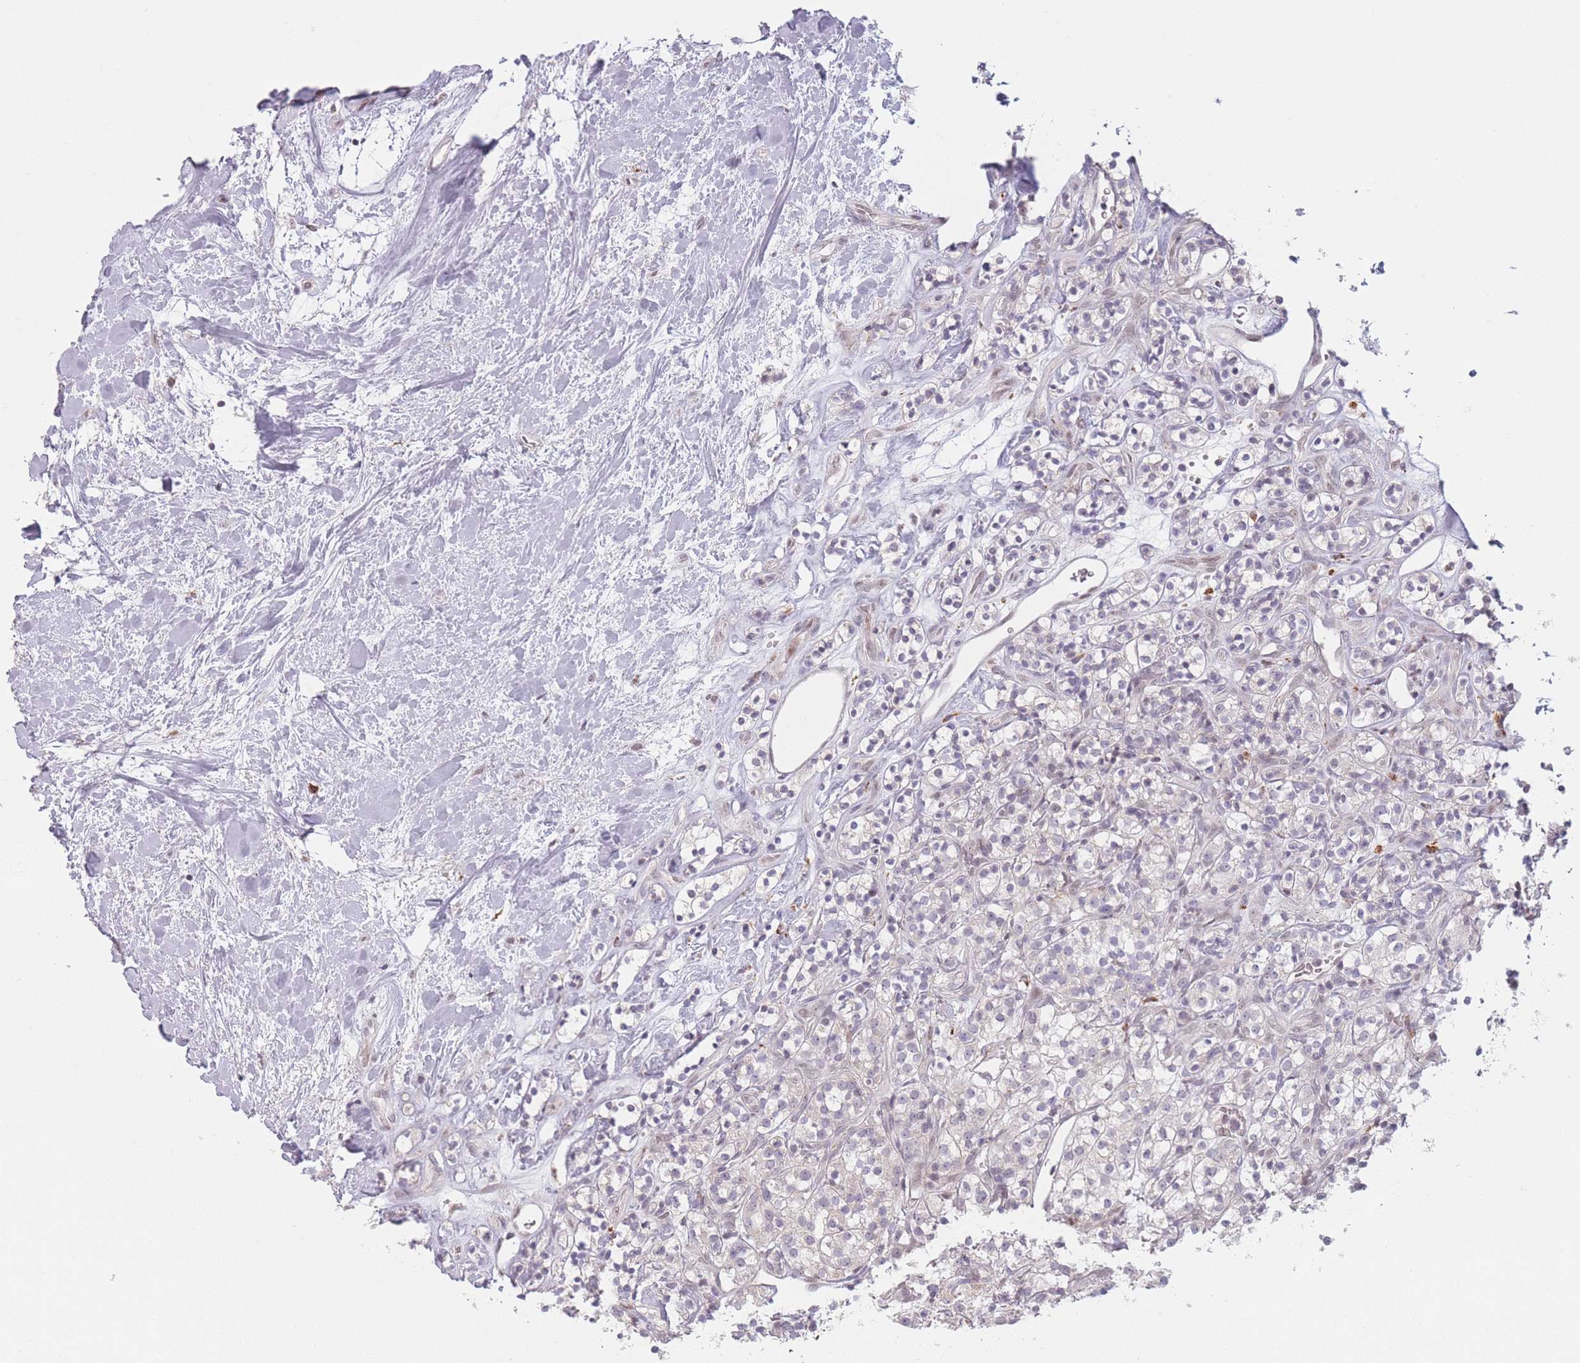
{"staining": {"intensity": "negative", "quantity": "none", "location": "none"}, "tissue": "renal cancer", "cell_type": "Tumor cells", "image_type": "cancer", "snomed": [{"axis": "morphology", "description": "Adenocarcinoma, NOS"}, {"axis": "topography", "description": "Kidney"}], "caption": "Micrograph shows no significant protein expression in tumor cells of renal cancer (adenocarcinoma).", "gene": "OR10C1", "patient": {"sex": "male", "age": 77}}